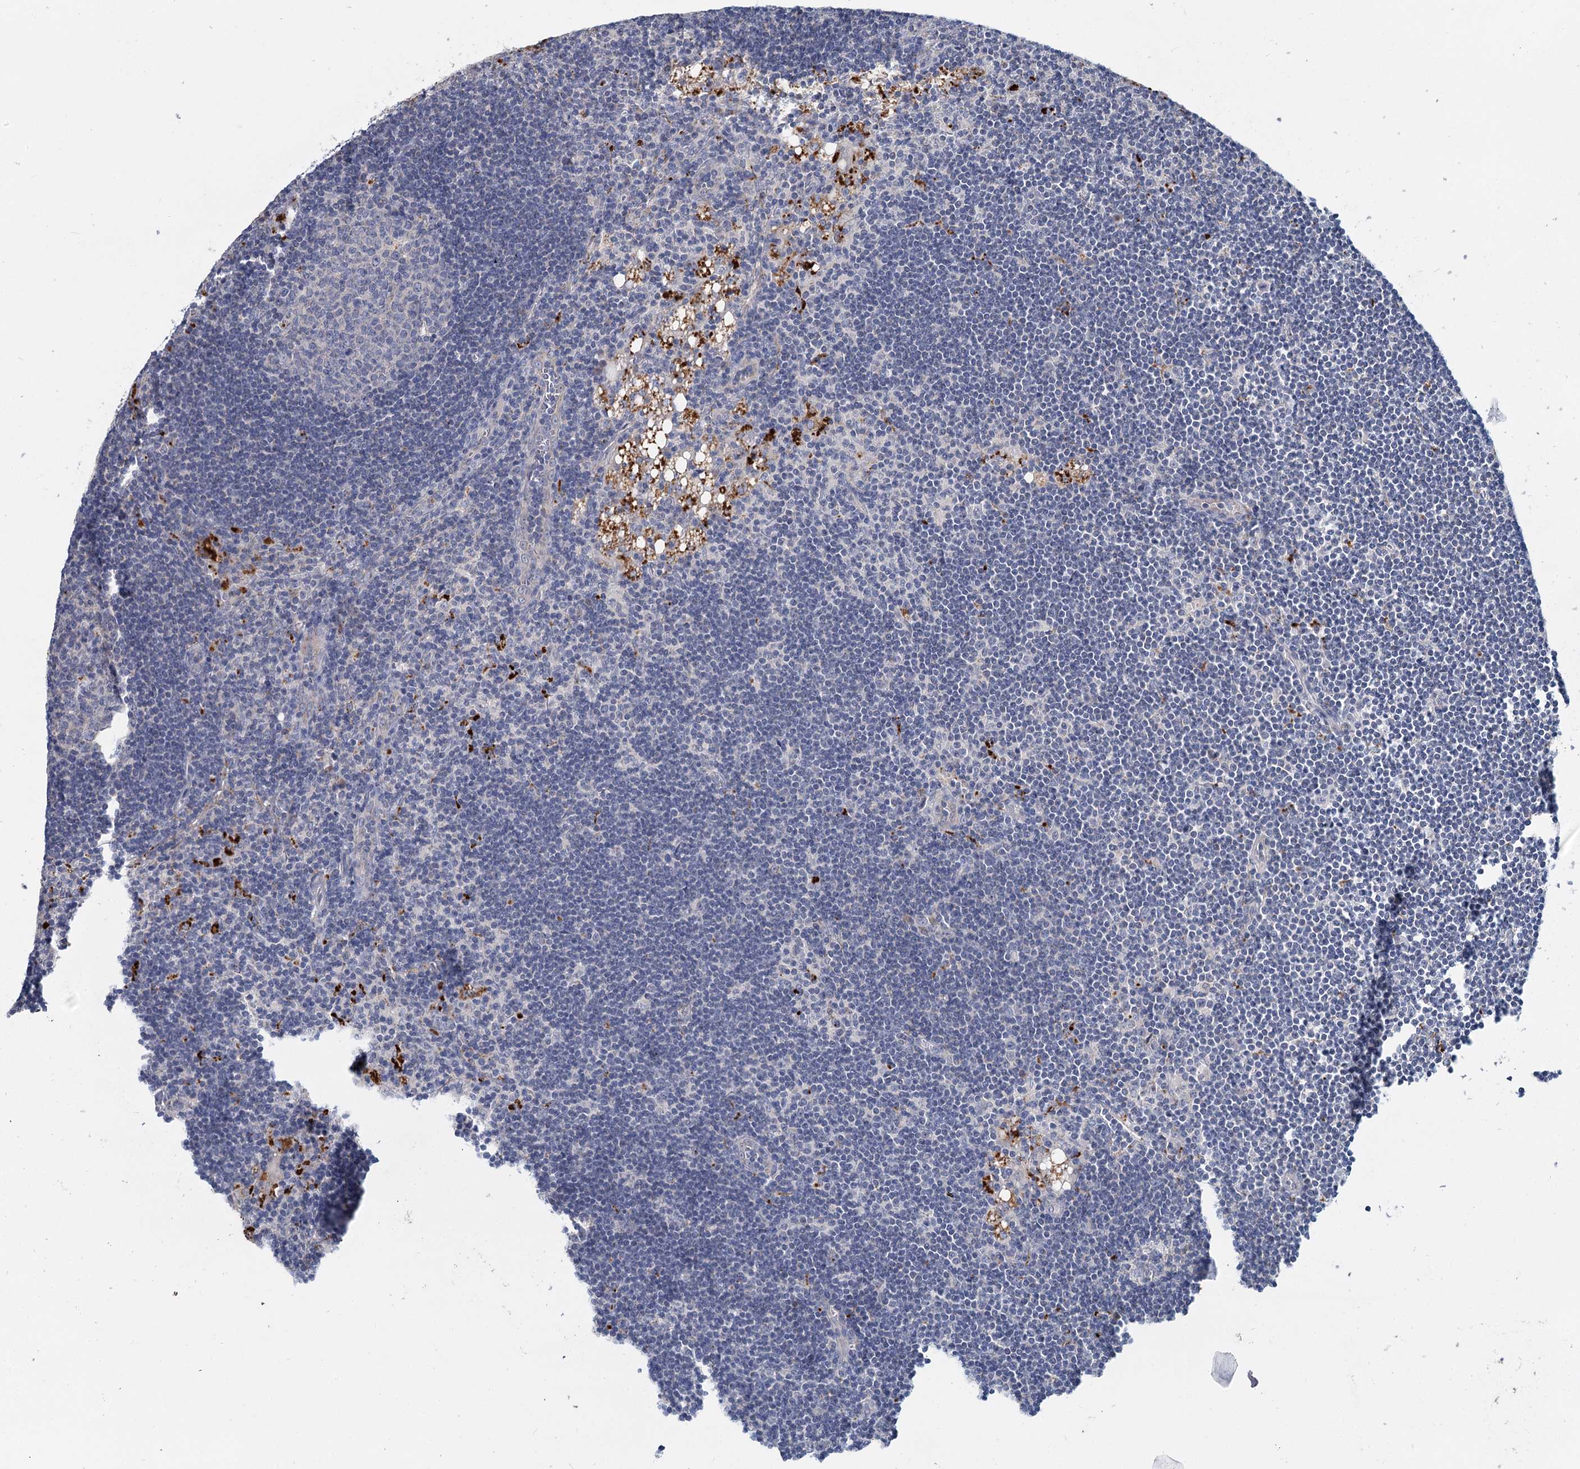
{"staining": {"intensity": "negative", "quantity": "none", "location": "none"}, "tissue": "lymph node", "cell_type": "Germinal center cells", "image_type": "normal", "snomed": [{"axis": "morphology", "description": "Normal tissue, NOS"}, {"axis": "topography", "description": "Lymph node"}], "caption": "IHC of benign lymph node demonstrates no expression in germinal center cells.", "gene": "ANKRD16", "patient": {"sex": "male", "age": 24}}